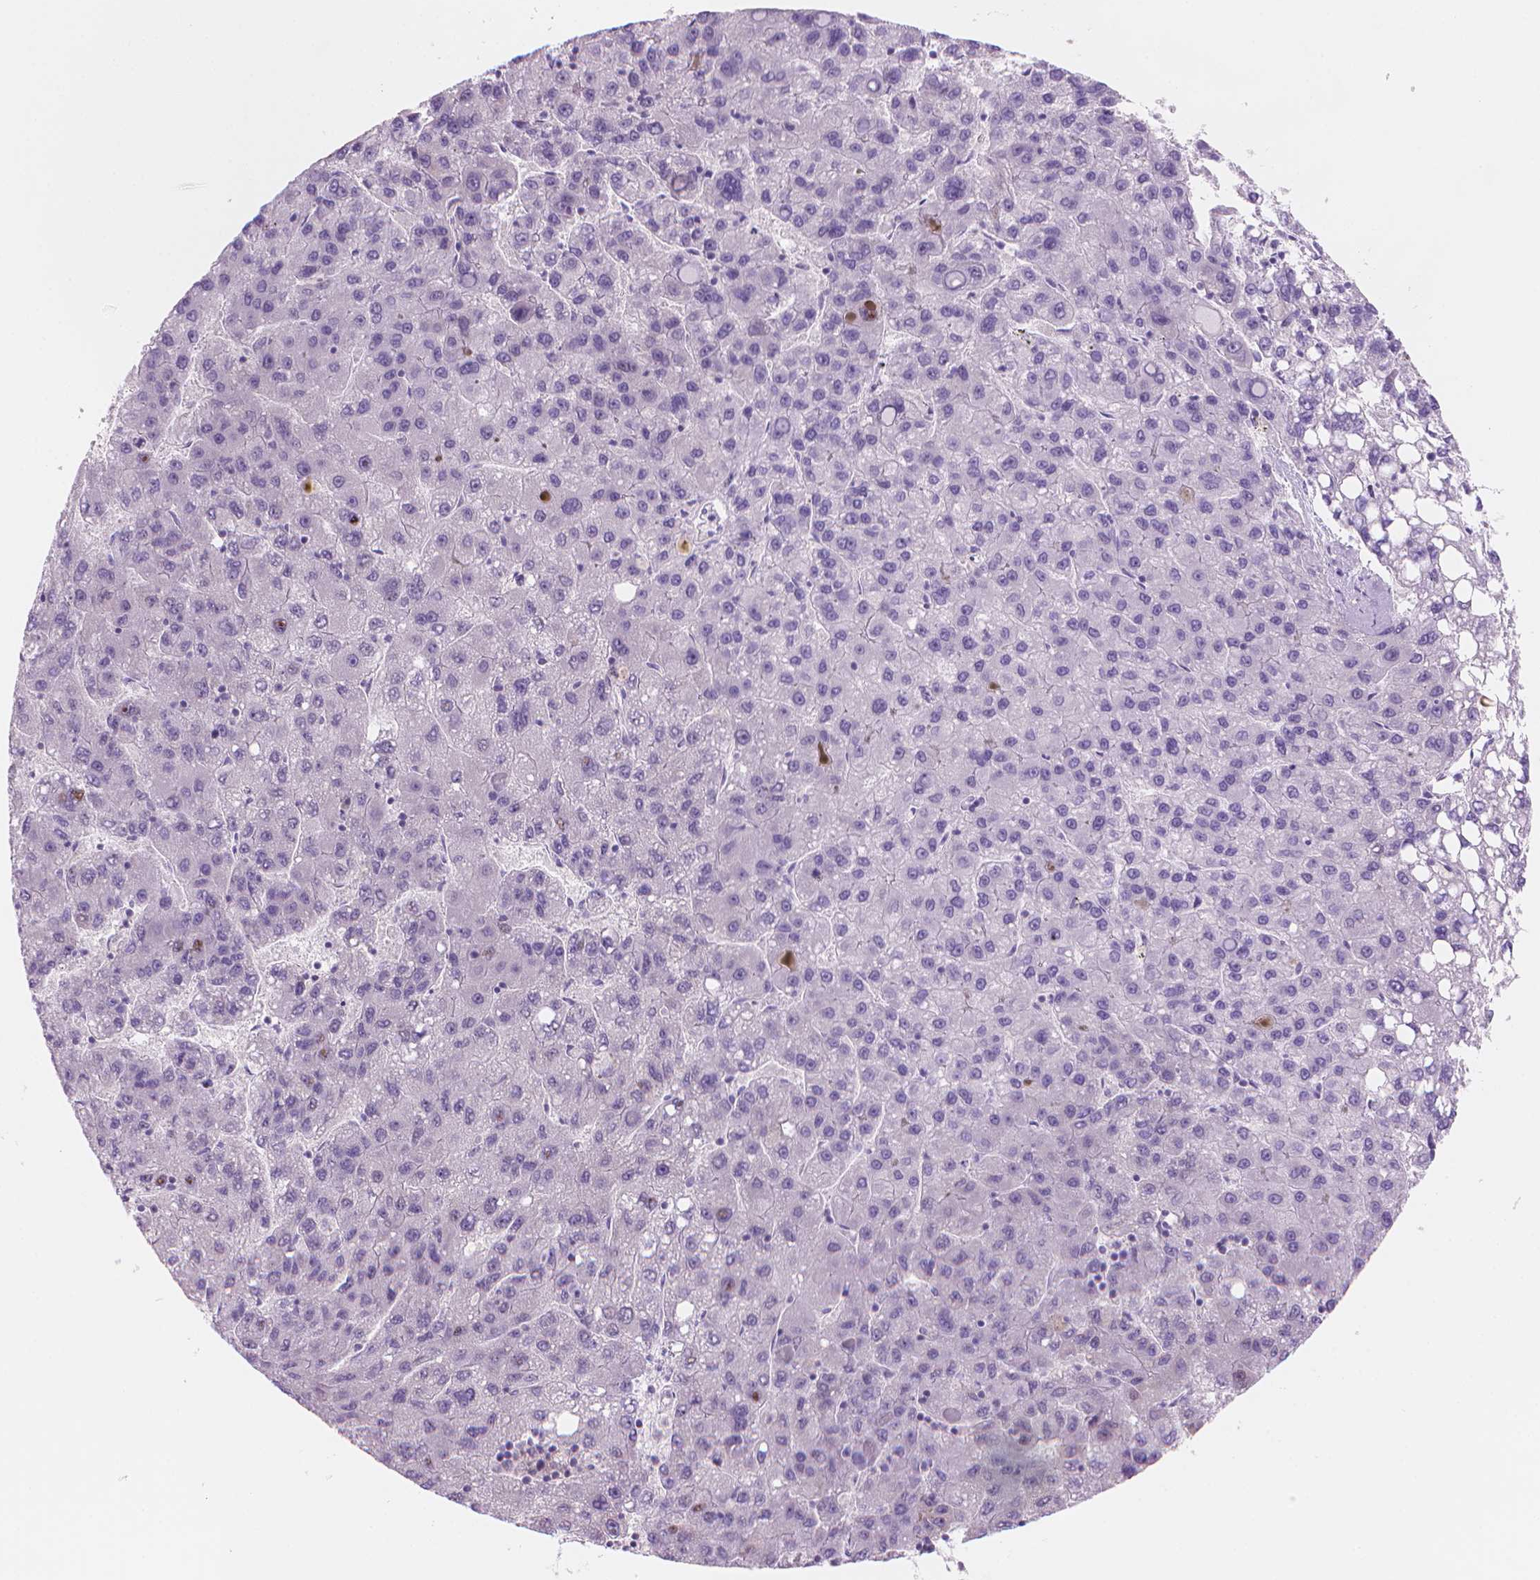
{"staining": {"intensity": "negative", "quantity": "none", "location": "none"}, "tissue": "liver cancer", "cell_type": "Tumor cells", "image_type": "cancer", "snomed": [{"axis": "morphology", "description": "Carcinoma, Hepatocellular, NOS"}, {"axis": "topography", "description": "Liver"}], "caption": "Human liver cancer stained for a protein using immunohistochemistry displays no expression in tumor cells.", "gene": "ENSG00000187186", "patient": {"sex": "female", "age": 82}}